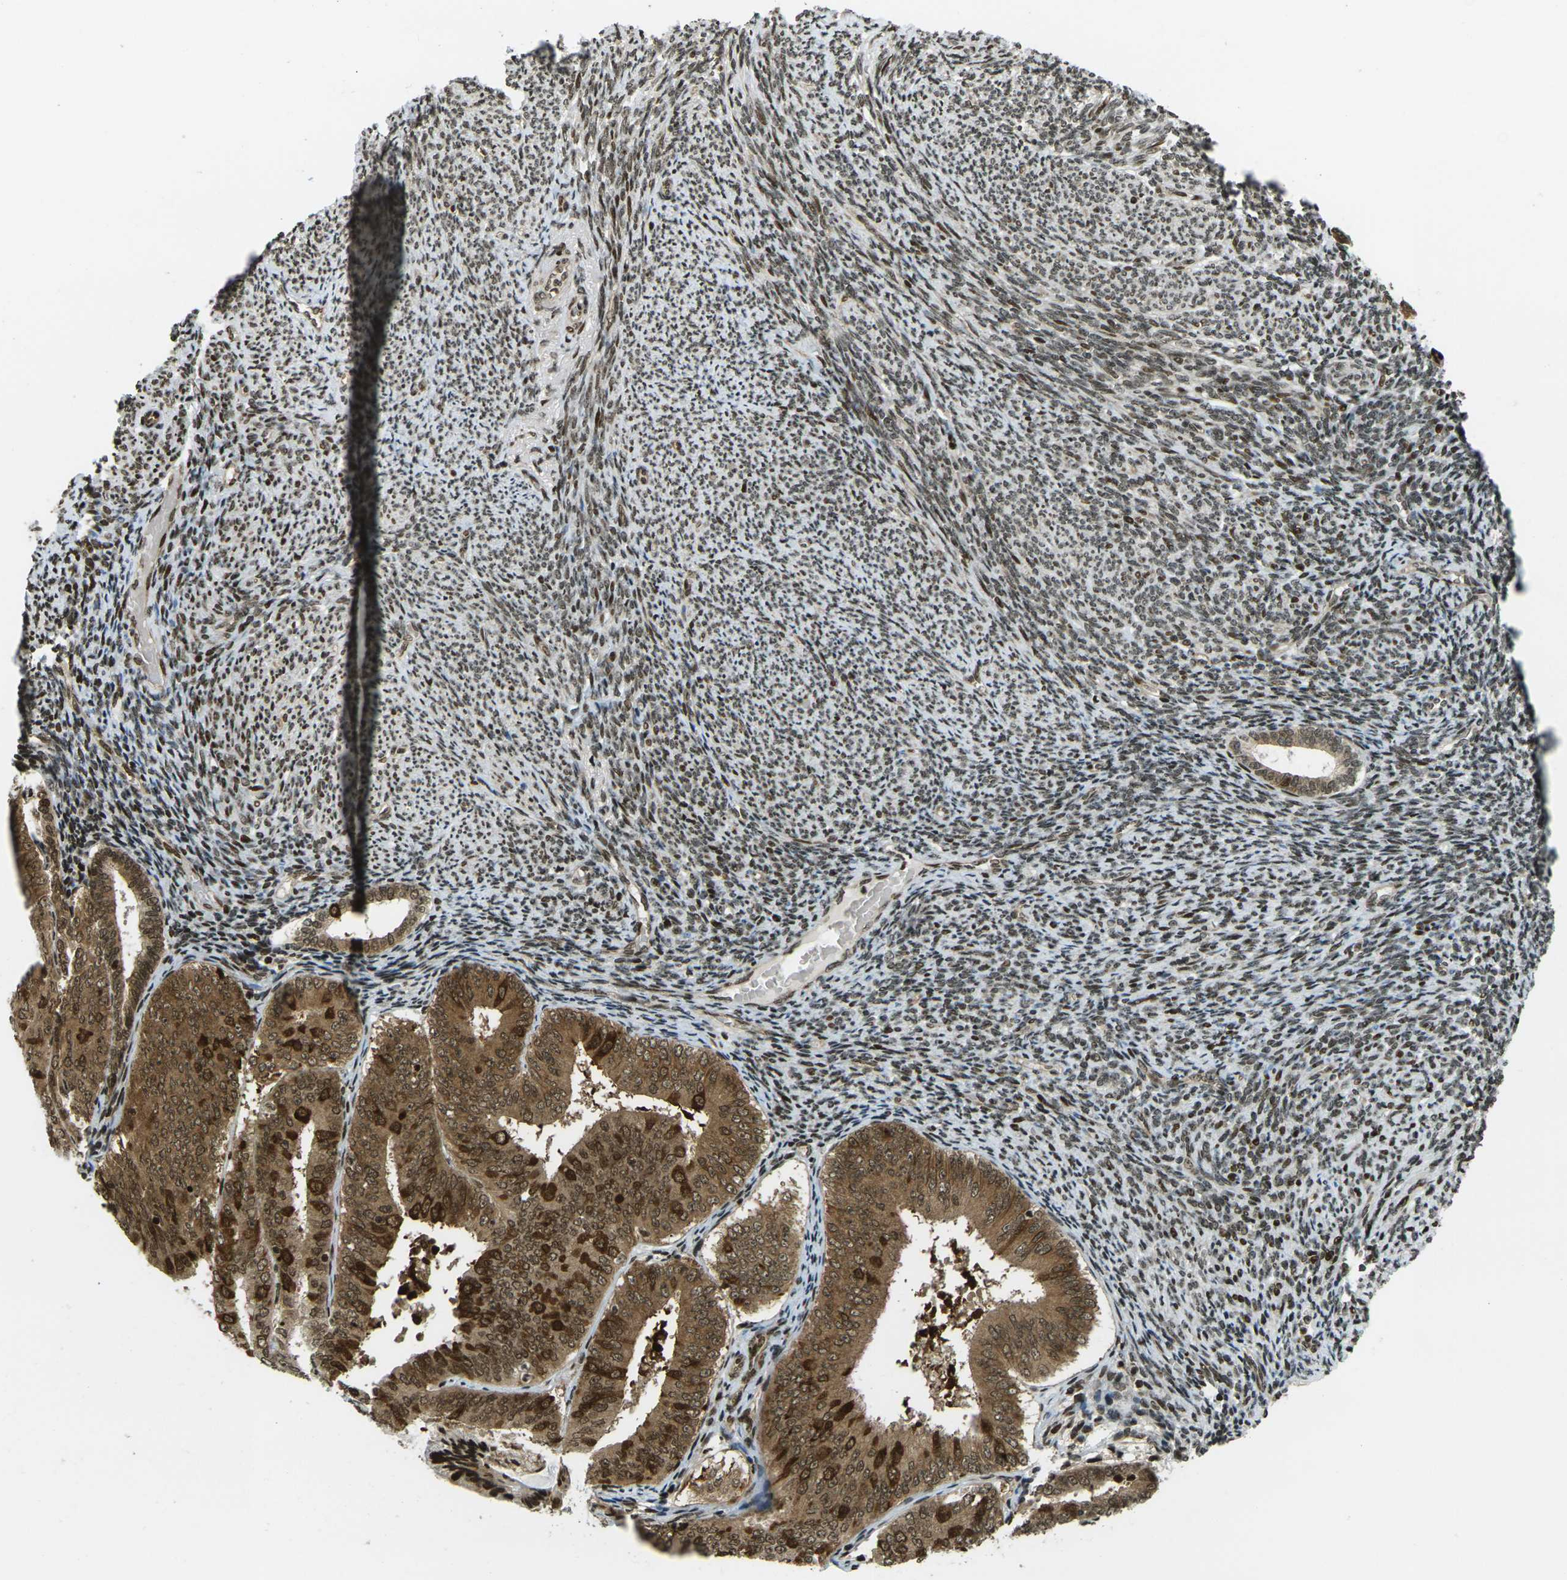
{"staining": {"intensity": "moderate", "quantity": ">75%", "location": "cytoplasmic/membranous,nuclear"}, "tissue": "endometrial cancer", "cell_type": "Tumor cells", "image_type": "cancer", "snomed": [{"axis": "morphology", "description": "Adenocarcinoma, NOS"}, {"axis": "topography", "description": "Endometrium"}], "caption": "Human adenocarcinoma (endometrial) stained with a brown dye shows moderate cytoplasmic/membranous and nuclear positive staining in about >75% of tumor cells.", "gene": "RUVBL2", "patient": {"sex": "female", "age": 63}}